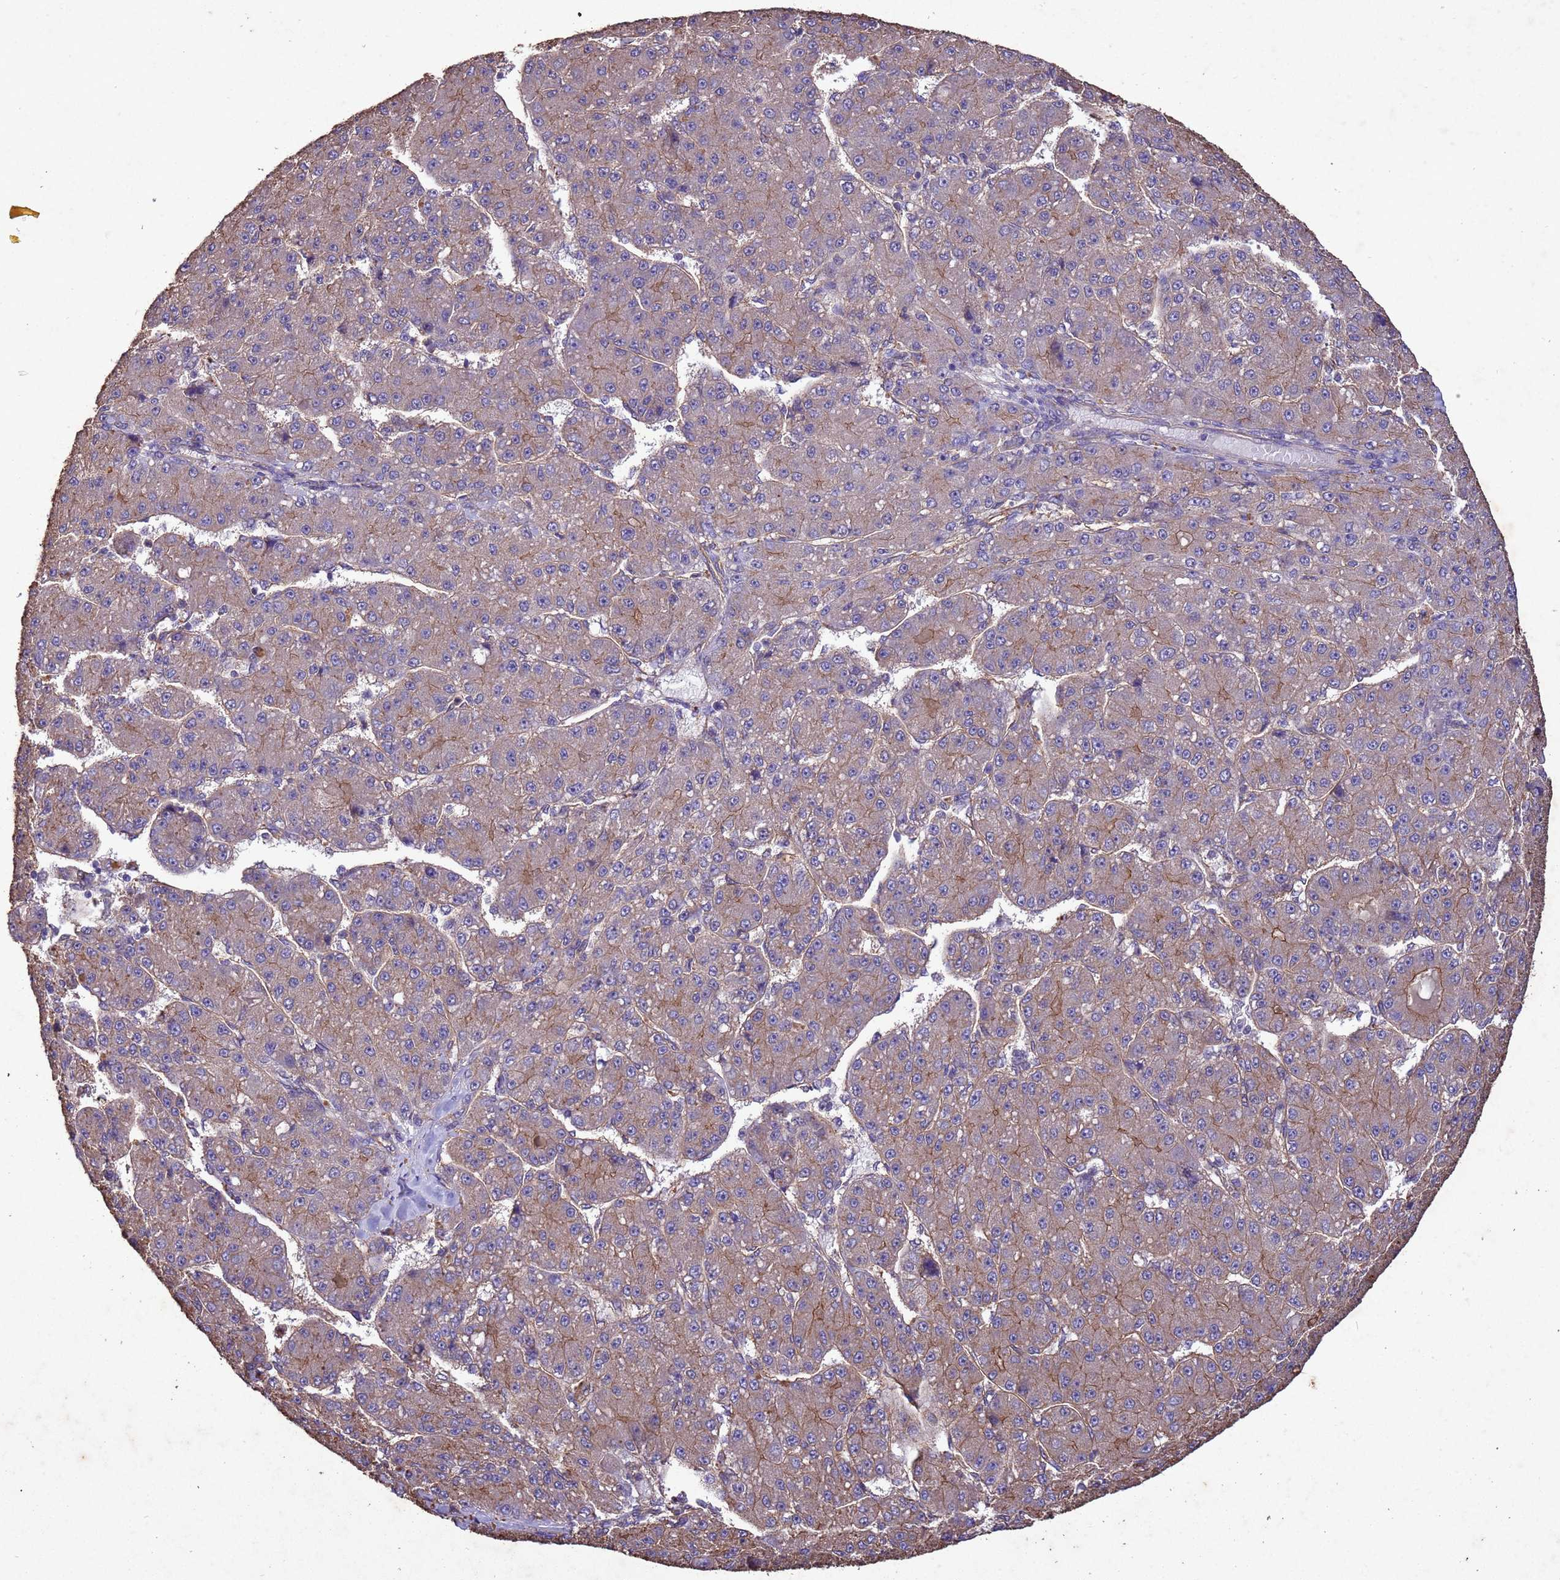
{"staining": {"intensity": "weak", "quantity": "25%-75%", "location": "cytoplasmic/membranous"}, "tissue": "liver cancer", "cell_type": "Tumor cells", "image_type": "cancer", "snomed": [{"axis": "morphology", "description": "Carcinoma, Hepatocellular, NOS"}, {"axis": "topography", "description": "Liver"}], "caption": "Human liver cancer stained with a protein marker demonstrates weak staining in tumor cells.", "gene": "MTX3", "patient": {"sex": "male", "age": 67}}